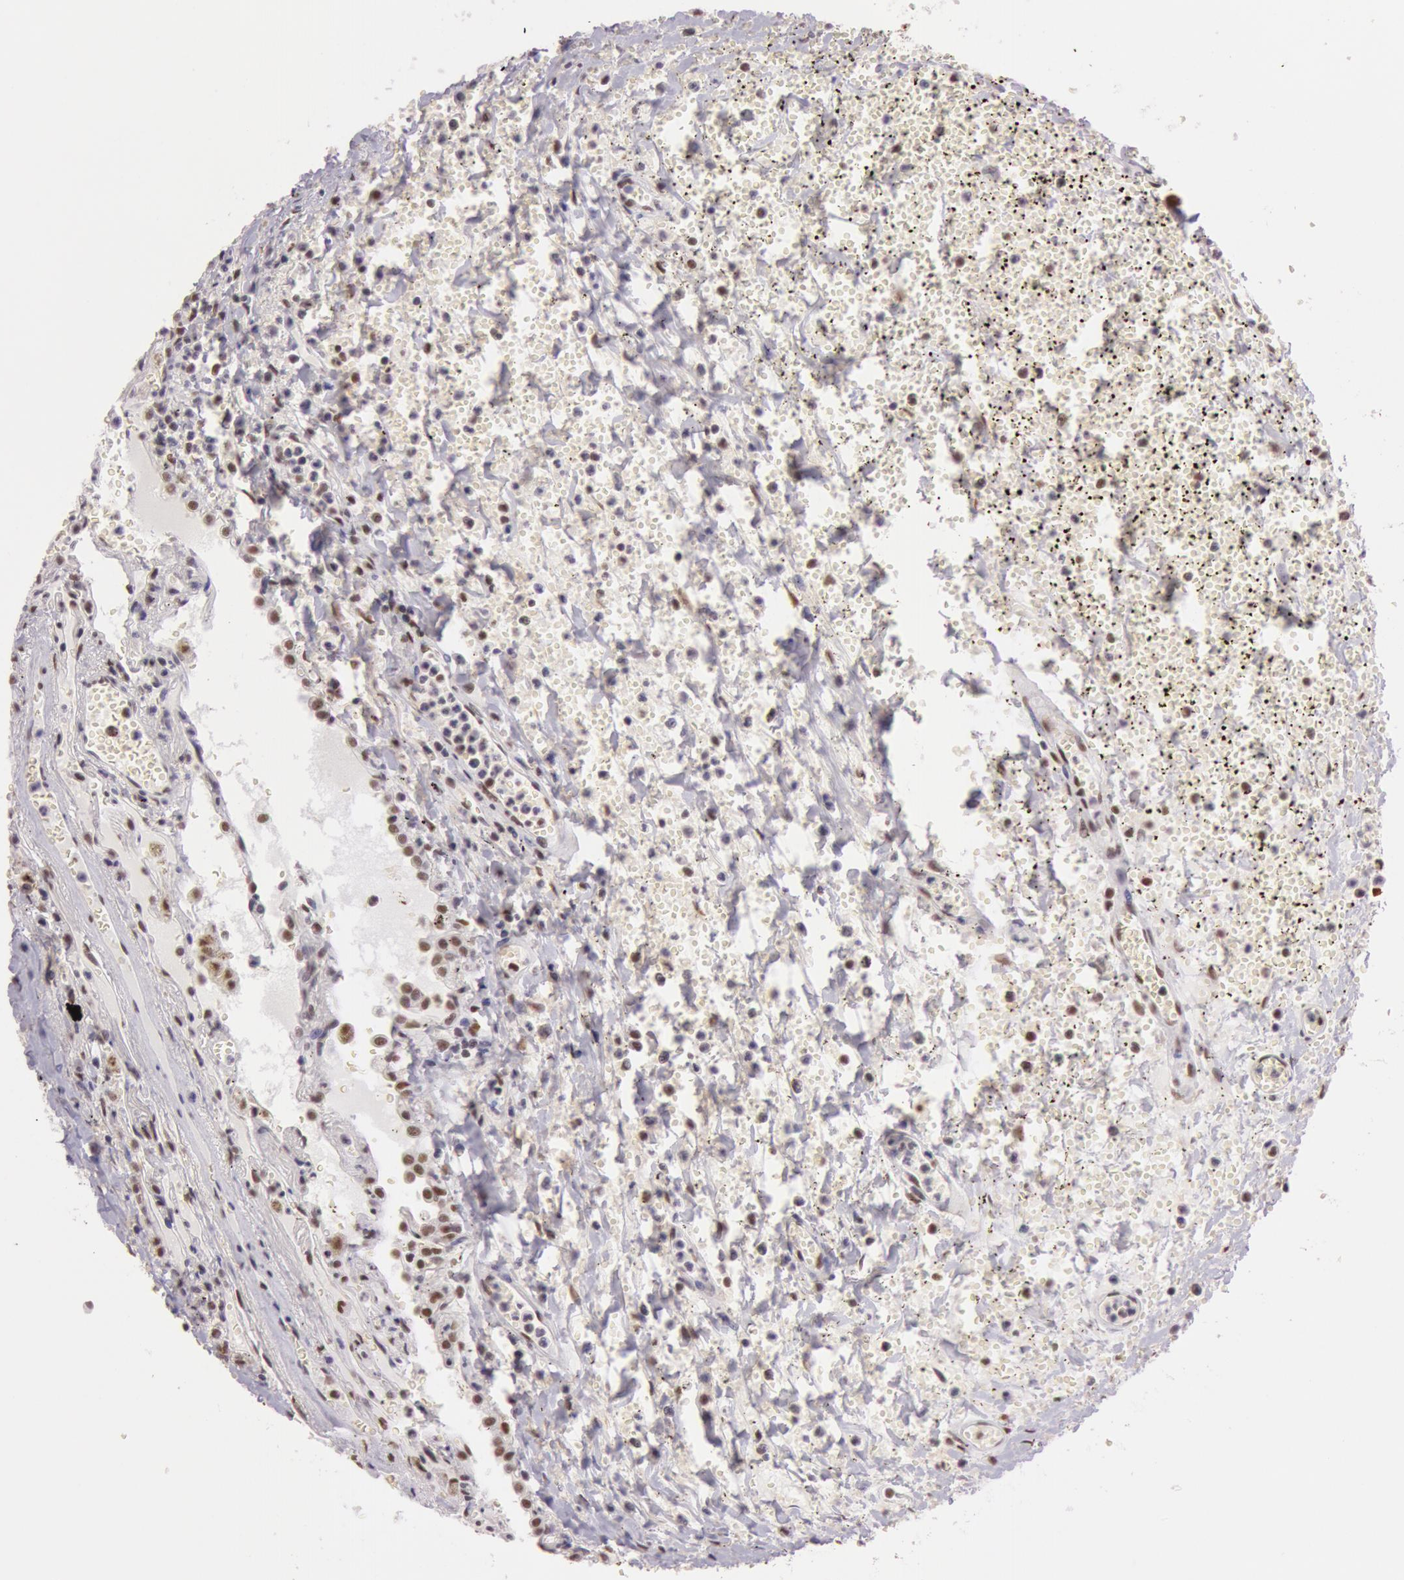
{"staining": {"intensity": "strong", "quantity": ">75%", "location": "nuclear"}, "tissue": "carcinoid", "cell_type": "Tumor cells", "image_type": "cancer", "snomed": [{"axis": "morphology", "description": "Carcinoid, malignant, NOS"}, {"axis": "topography", "description": "Bronchus"}], "caption": "Protein expression analysis of human carcinoid (malignant) reveals strong nuclear expression in about >75% of tumor cells.", "gene": "NBN", "patient": {"sex": "male", "age": 55}}